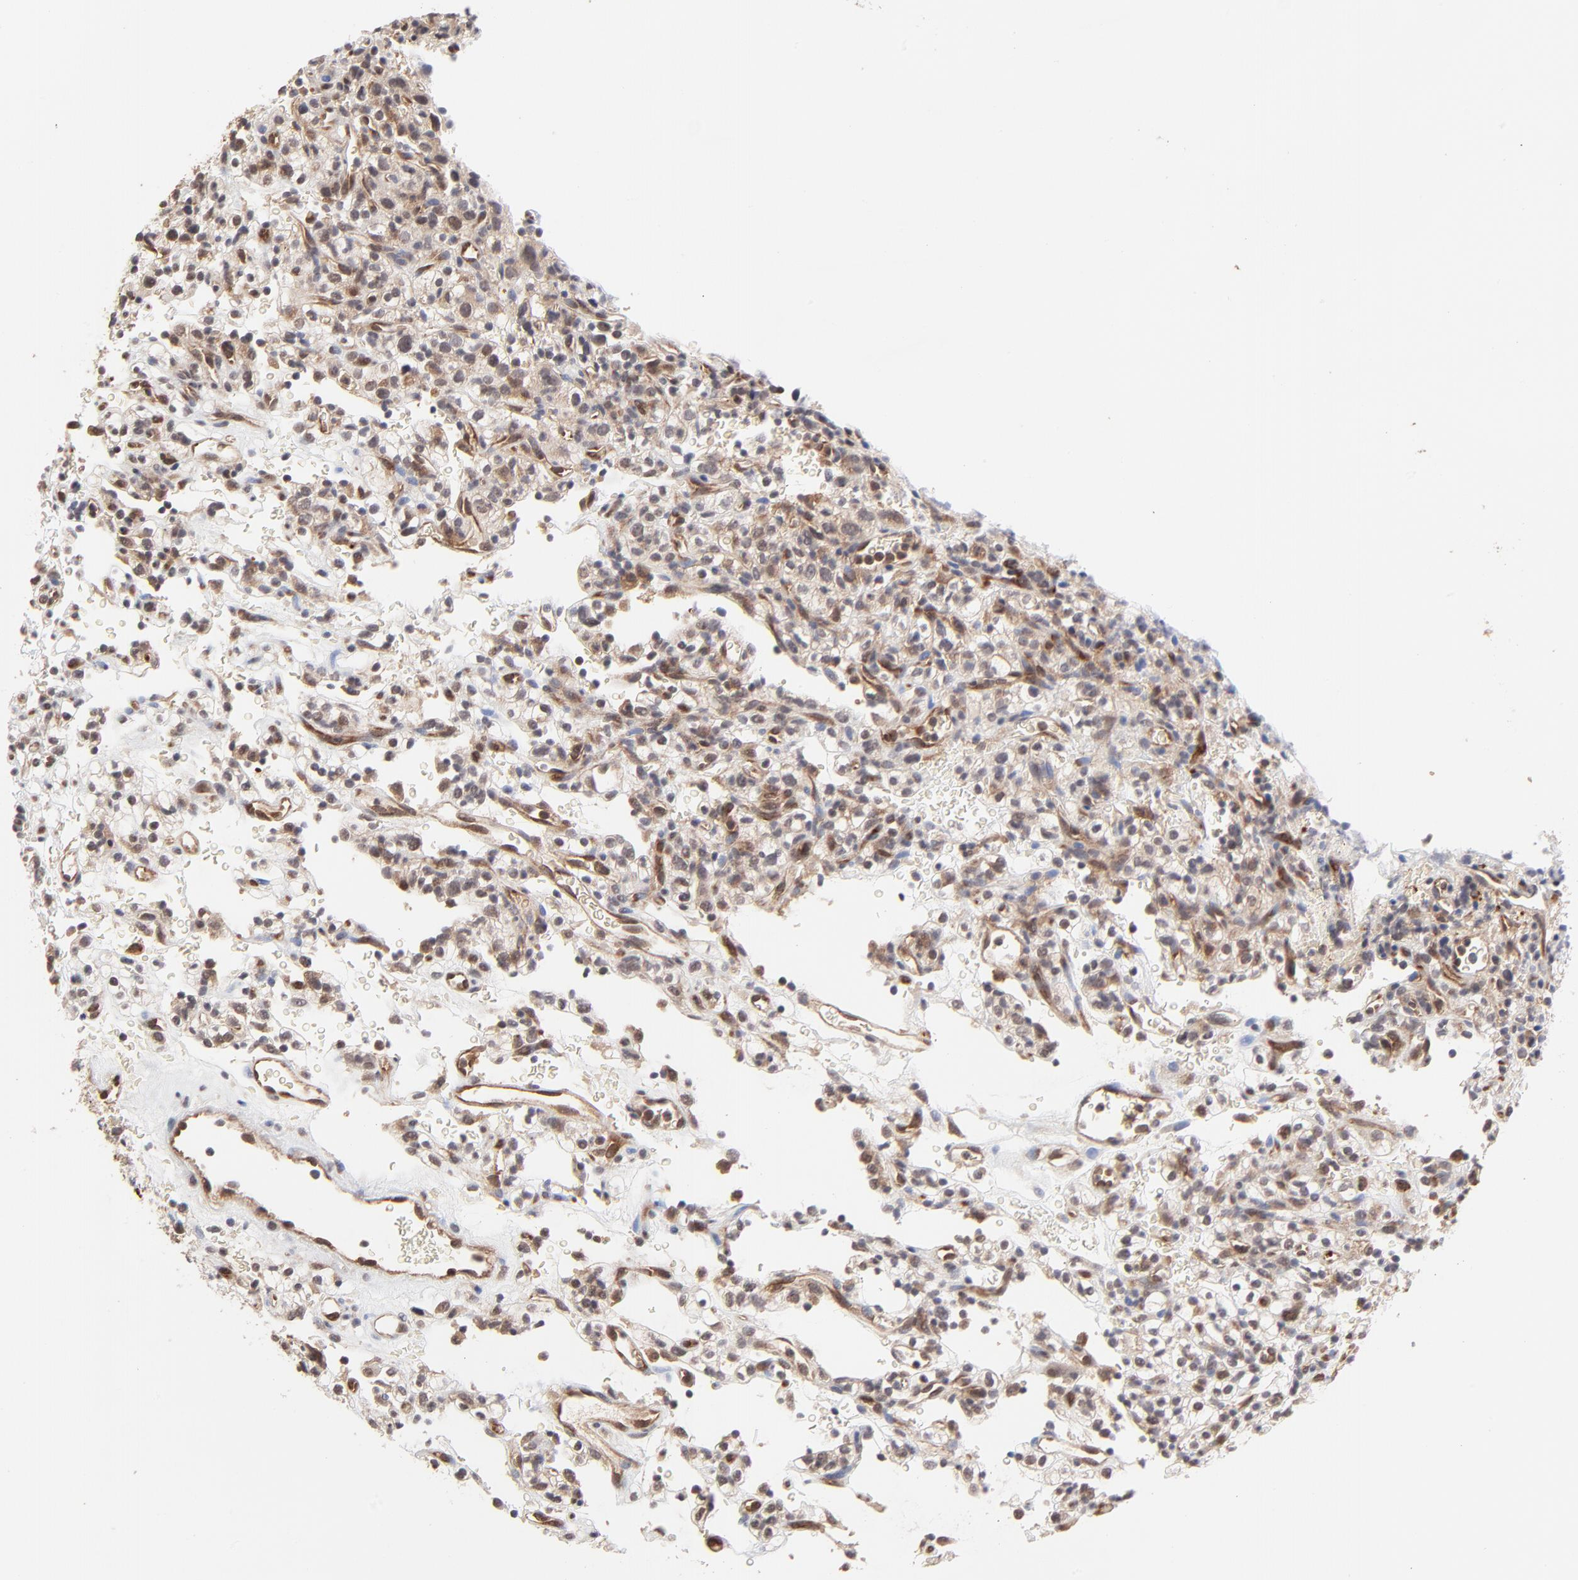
{"staining": {"intensity": "moderate", "quantity": "25%-75%", "location": "cytoplasmic/membranous"}, "tissue": "renal cancer", "cell_type": "Tumor cells", "image_type": "cancer", "snomed": [{"axis": "morphology", "description": "Normal tissue, NOS"}, {"axis": "morphology", "description": "Adenocarcinoma, NOS"}, {"axis": "topography", "description": "Kidney"}], "caption": "The image demonstrates a brown stain indicating the presence of a protein in the cytoplasmic/membranous of tumor cells in adenocarcinoma (renal). The staining was performed using DAB to visualize the protein expression in brown, while the nuclei were stained in blue with hematoxylin (Magnification: 20x).", "gene": "CASP10", "patient": {"sex": "female", "age": 72}}